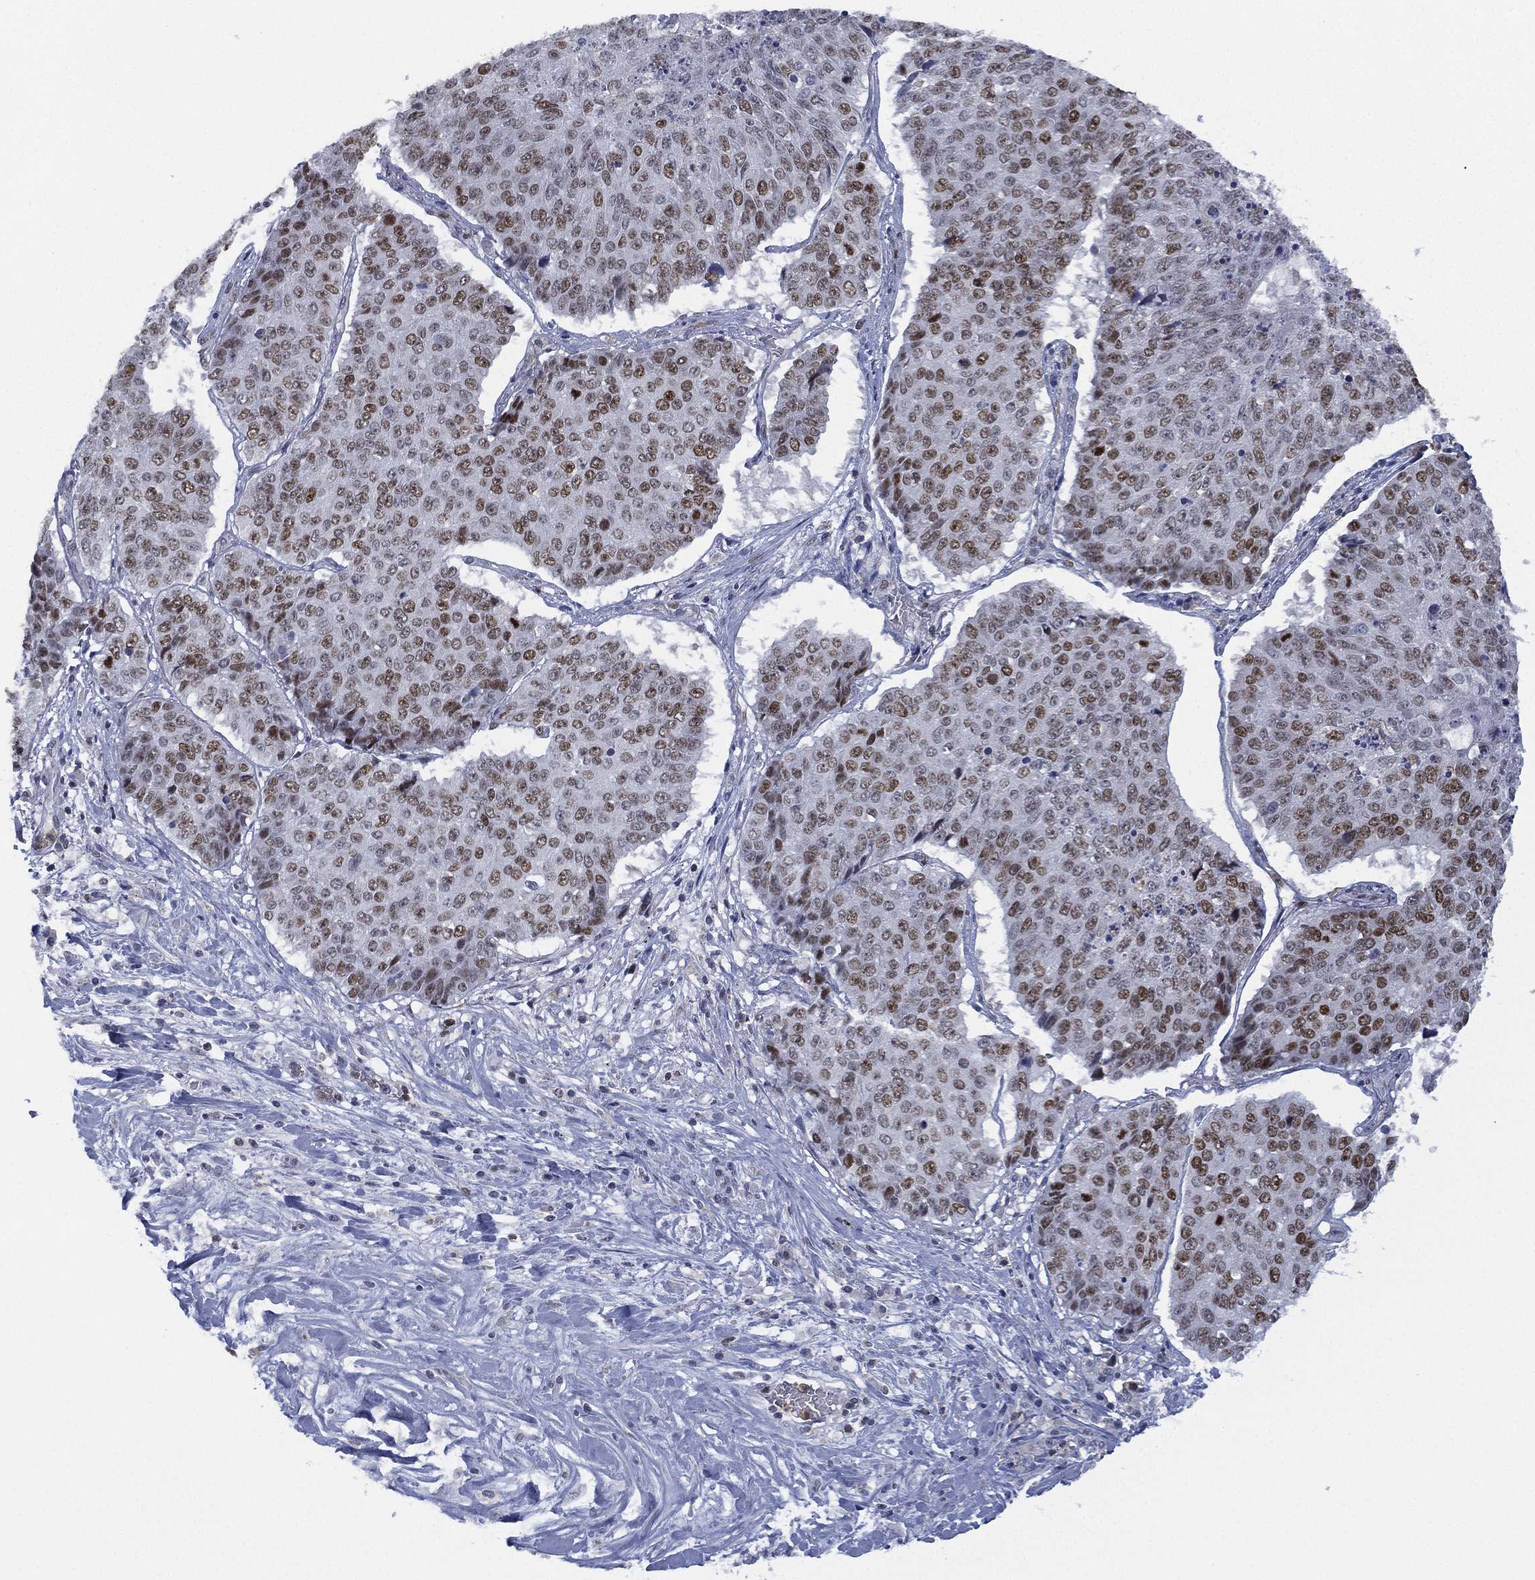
{"staining": {"intensity": "moderate", "quantity": "25%-75%", "location": "nuclear"}, "tissue": "lung cancer", "cell_type": "Tumor cells", "image_type": "cancer", "snomed": [{"axis": "morphology", "description": "Normal tissue, NOS"}, {"axis": "morphology", "description": "Squamous cell carcinoma, NOS"}, {"axis": "topography", "description": "Bronchus"}, {"axis": "topography", "description": "Lung"}], "caption": "Lung squamous cell carcinoma stained with DAB immunohistochemistry demonstrates medium levels of moderate nuclear expression in about 25%-75% of tumor cells.", "gene": "ZNF711", "patient": {"sex": "male", "age": 64}}